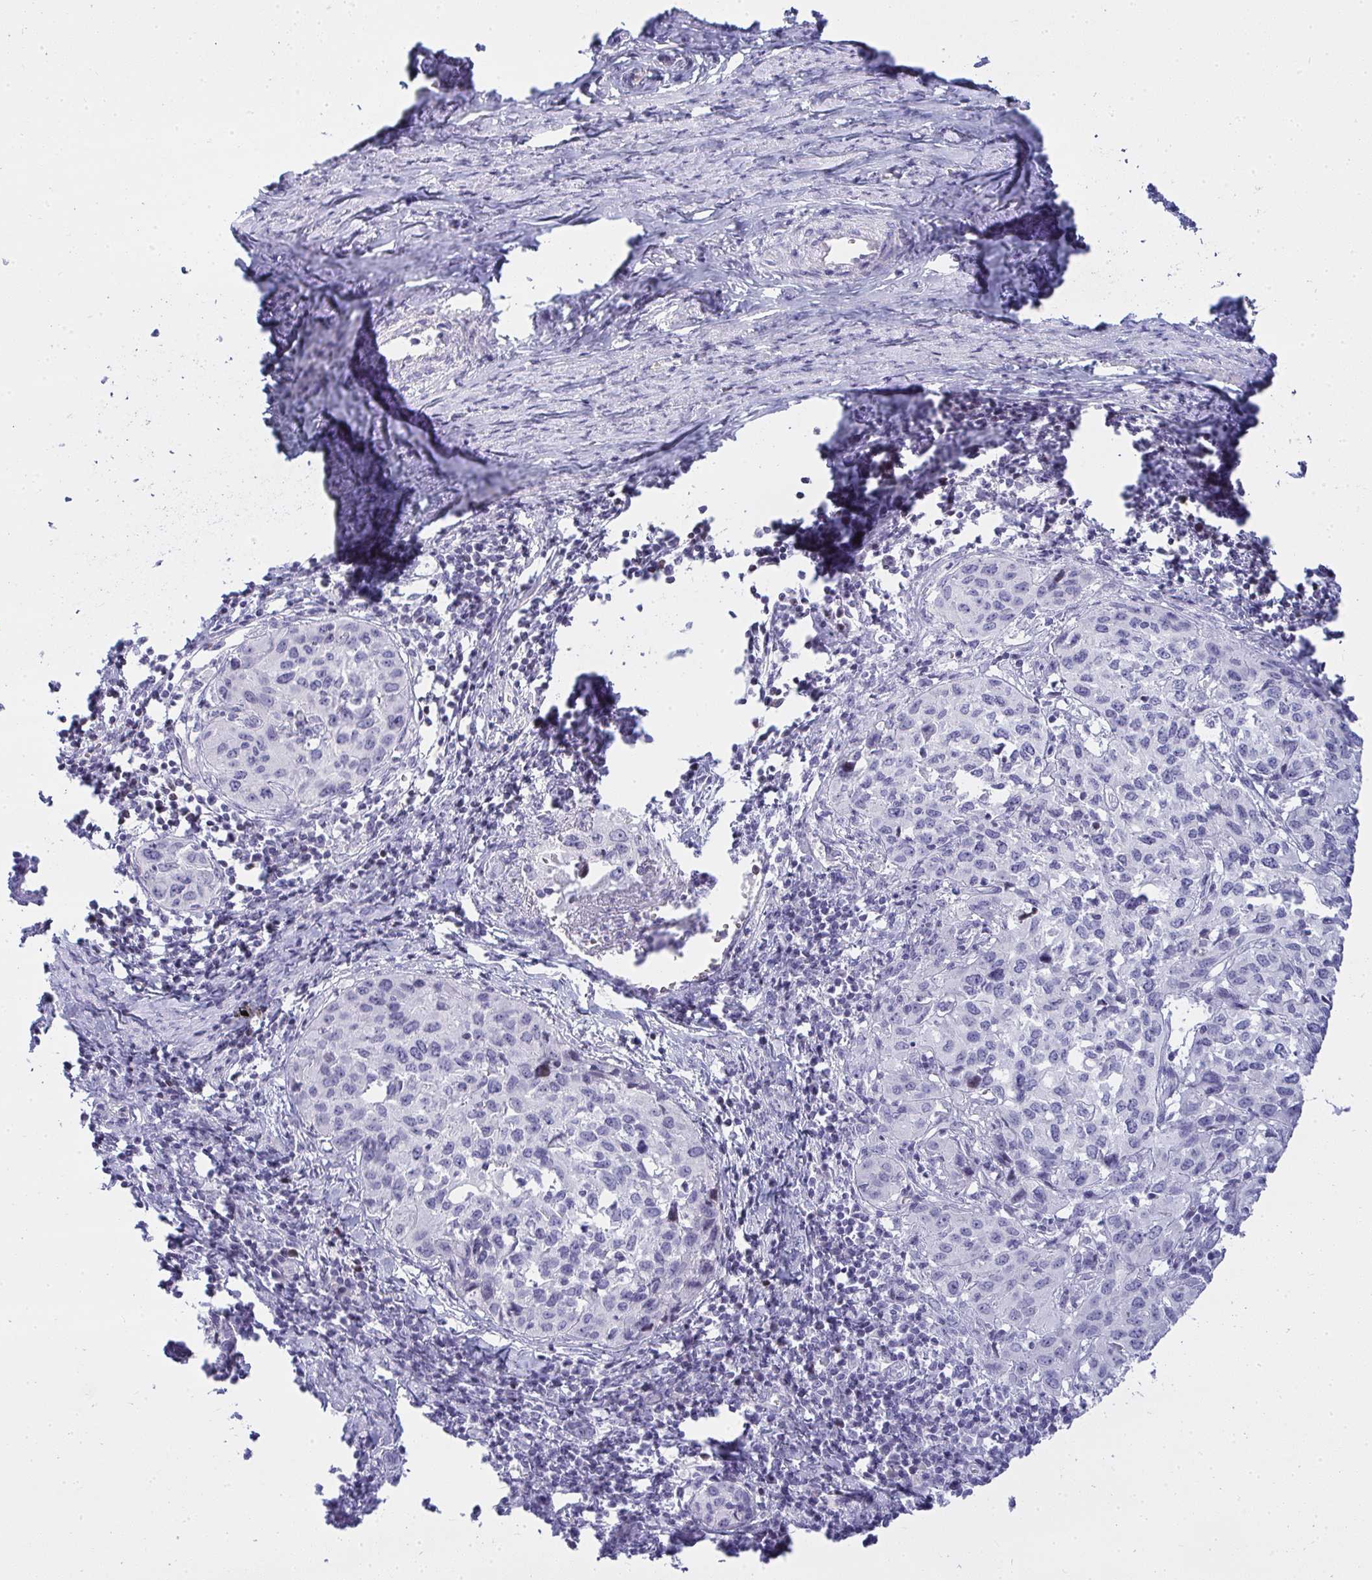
{"staining": {"intensity": "negative", "quantity": "none", "location": "none"}, "tissue": "cervical cancer", "cell_type": "Tumor cells", "image_type": "cancer", "snomed": [{"axis": "morphology", "description": "Squamous cell carcinoma, NOS"}, {"axis": "topography", "description": "Cervix"}], "caption": "The IHC image has no significant staining in tumor cells of squamous cell carcinoma (cervical) tissue. (Immunohistochemistry, brightfield microscopy, high magnification).", "gene": "ZNF182", "patient": {"sex": "female", "age": 51}}